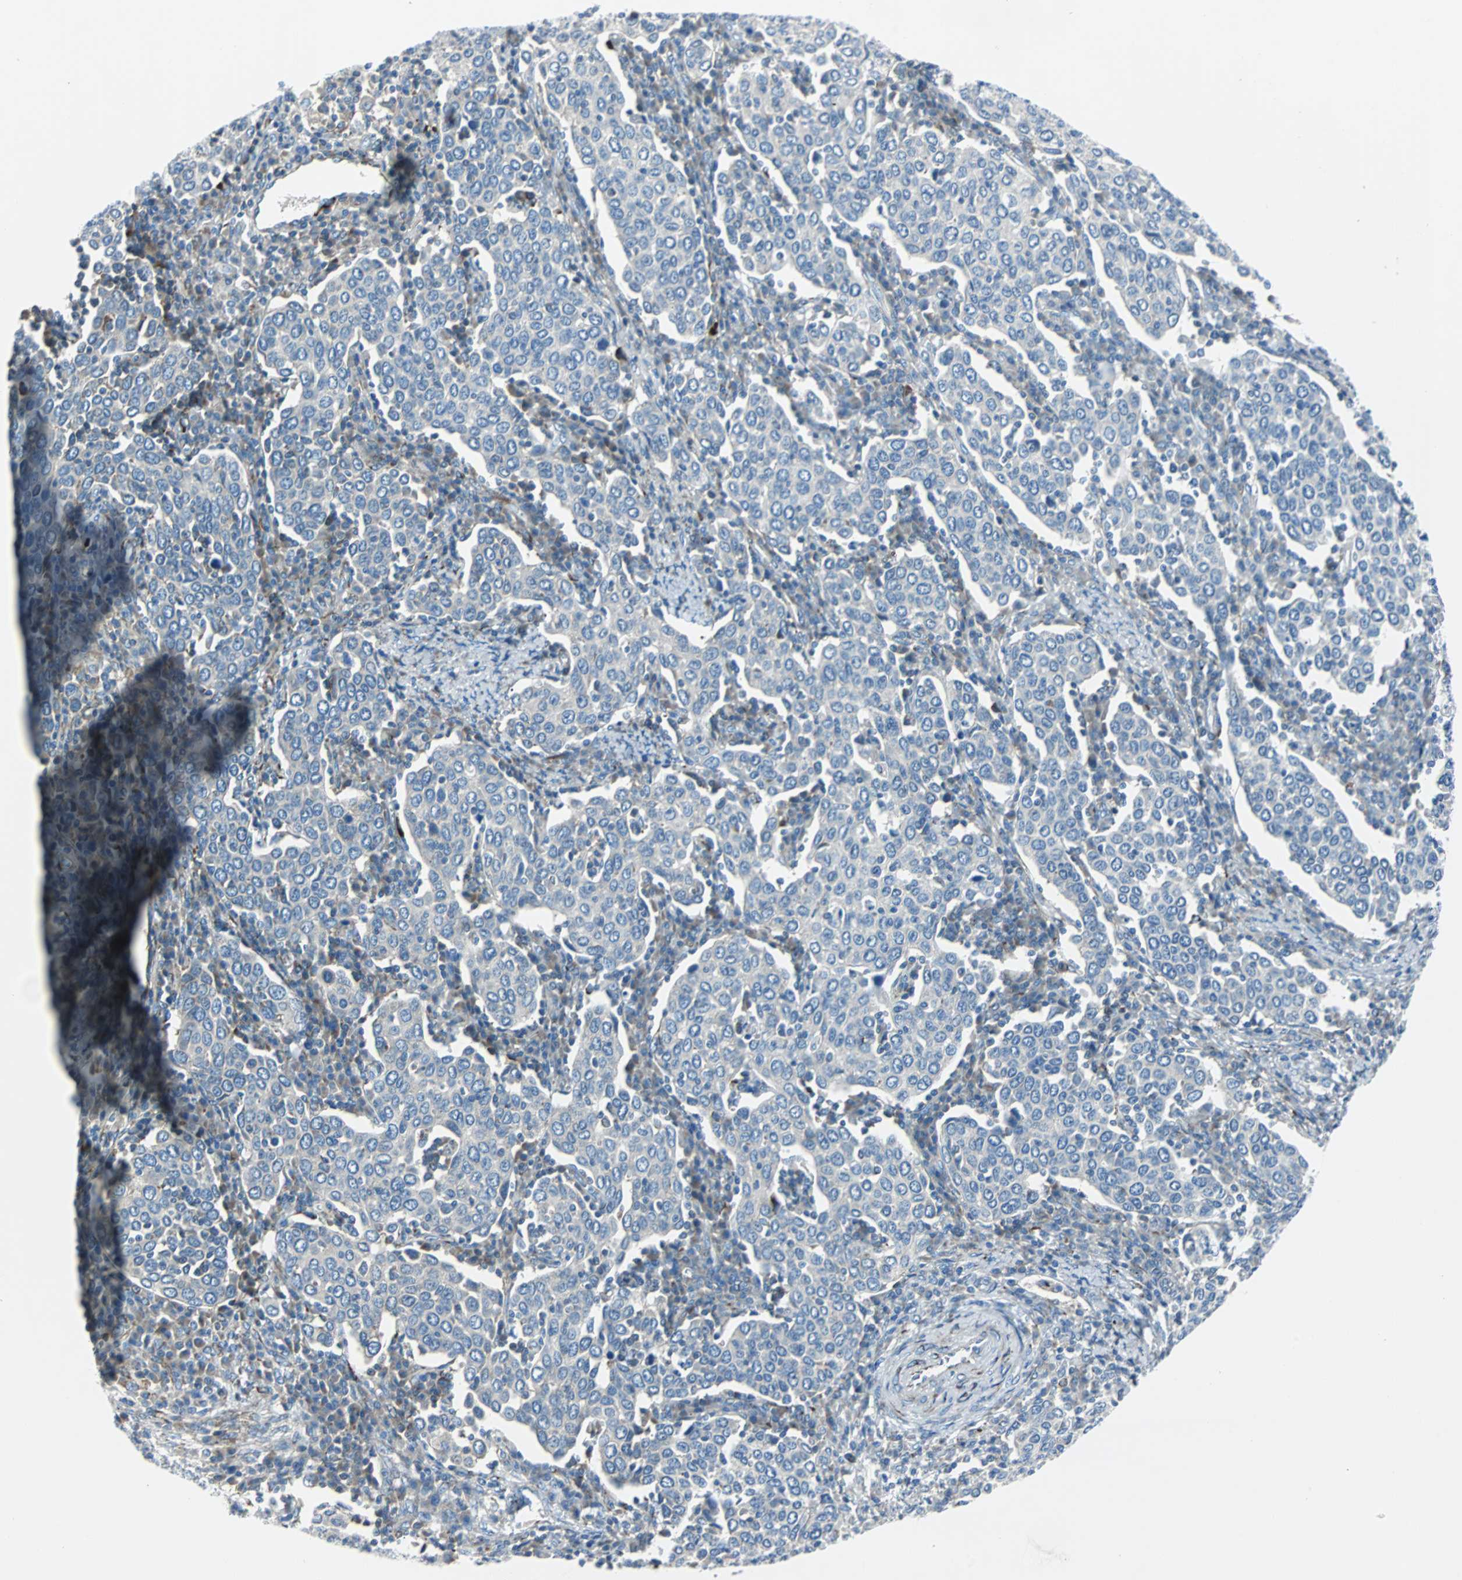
{"staining": {"intensity": "negative", "quantity": "none", "location": "none"}, "tissue": "cervical cancer", "cell_type": "Tumor cells", "image_type": "cancer", "snomed": [{"axis": "morphology", "description": "Squamous cell carcinoma, NOS"}, {"axis": "topography", "description": "Cervix"}], "caption": "Protein analysis of squamous cell carcinoma (cervical) shows no significant staining in tumor cells.", "gene": "BBC3", "patient": {"sex": "female", "age": 40}}